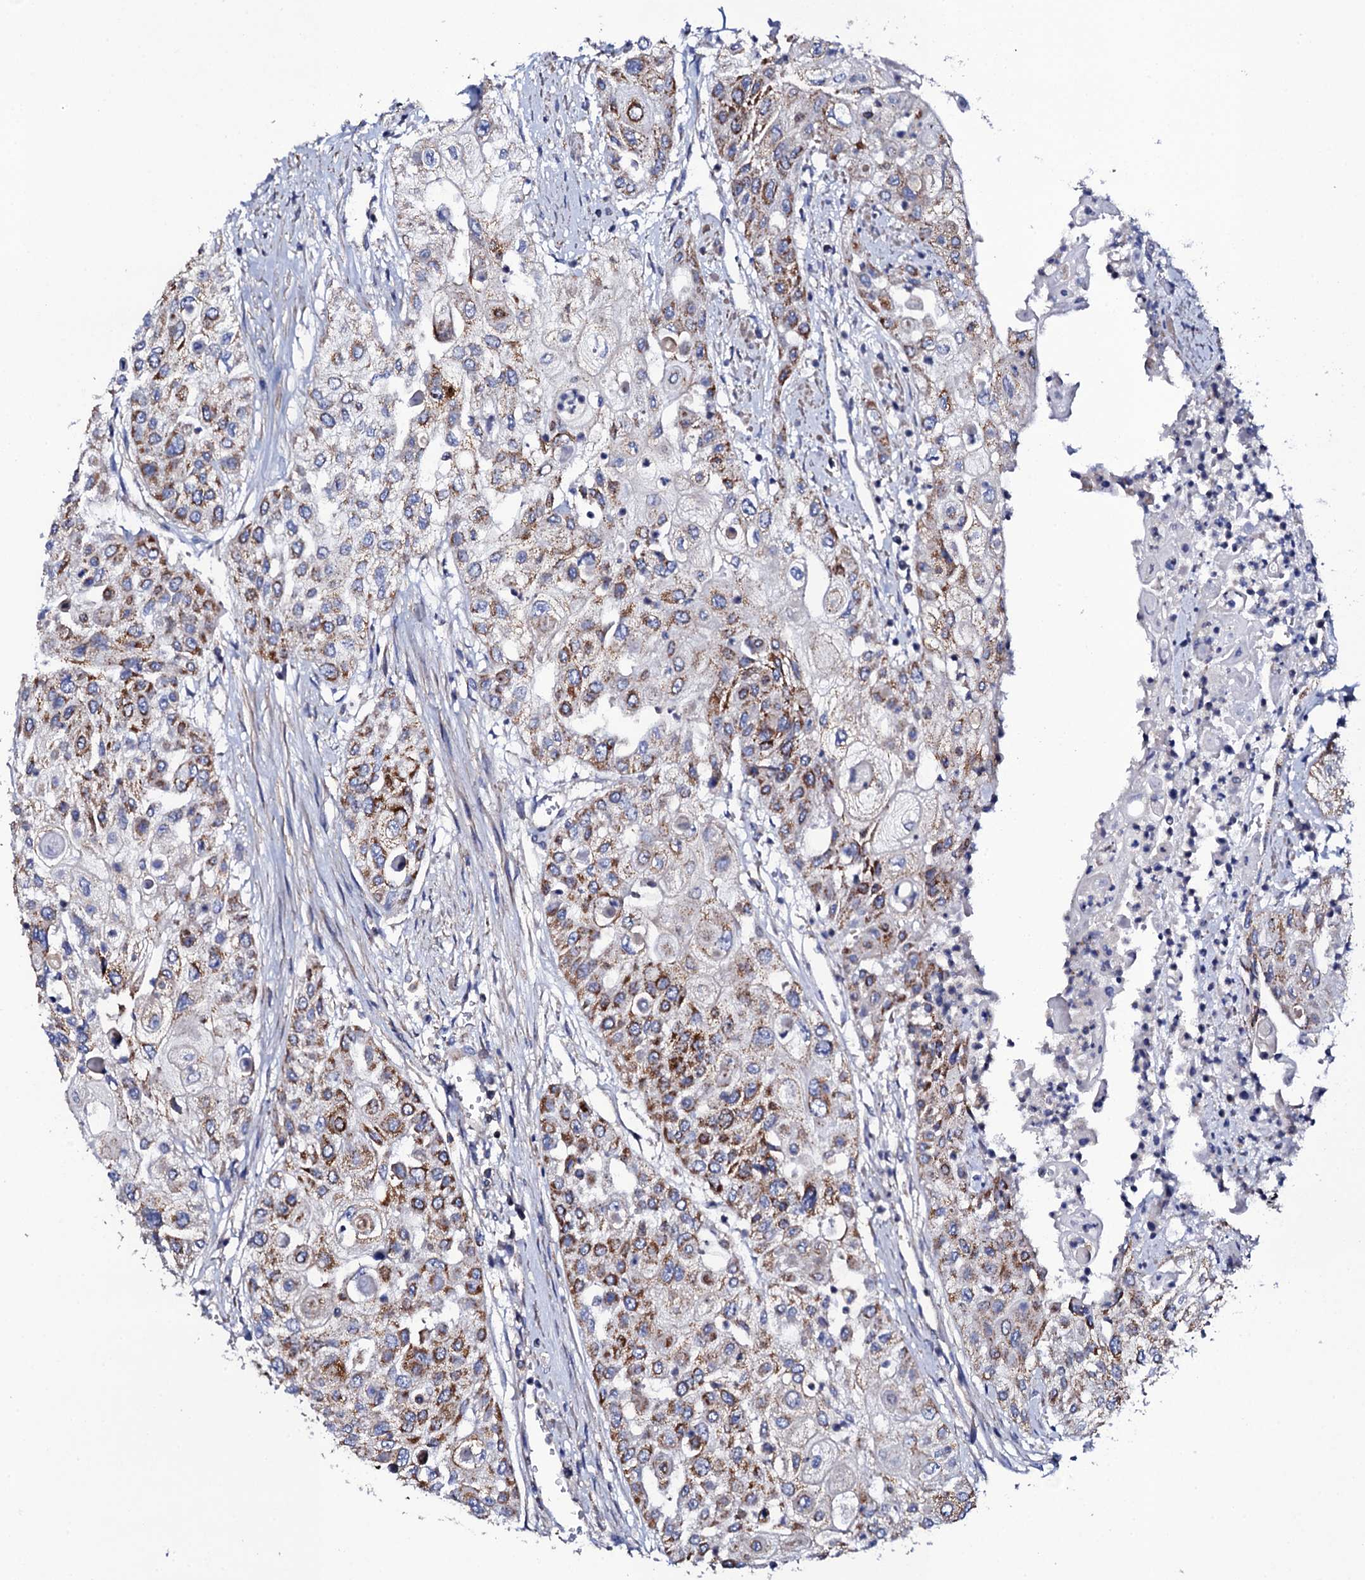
{"staining": {"intensity": "moderate", "quantity": "25%-75%", "location": "cytoplasmic/membranous"}, "tissue": "urothelial cancer", "cell_type": "Tumor cells", "image_type": "cancer", "snomed": [{"axis": "morphology", "description": "Urothelial carcinoma, High grade"}, {"axis": "topography", "description": "Urinary bladder"}], "caption": "IHC histopathology image of human urothelial carcinoma (high-grade) stained for a protein (brown), which shows medium levels of moderate cytoplasmic/membranous expression in about 25%-75% of tumor cells.", "gene": "TCAF2", "patient": {"sex": "female", "age": 79}}